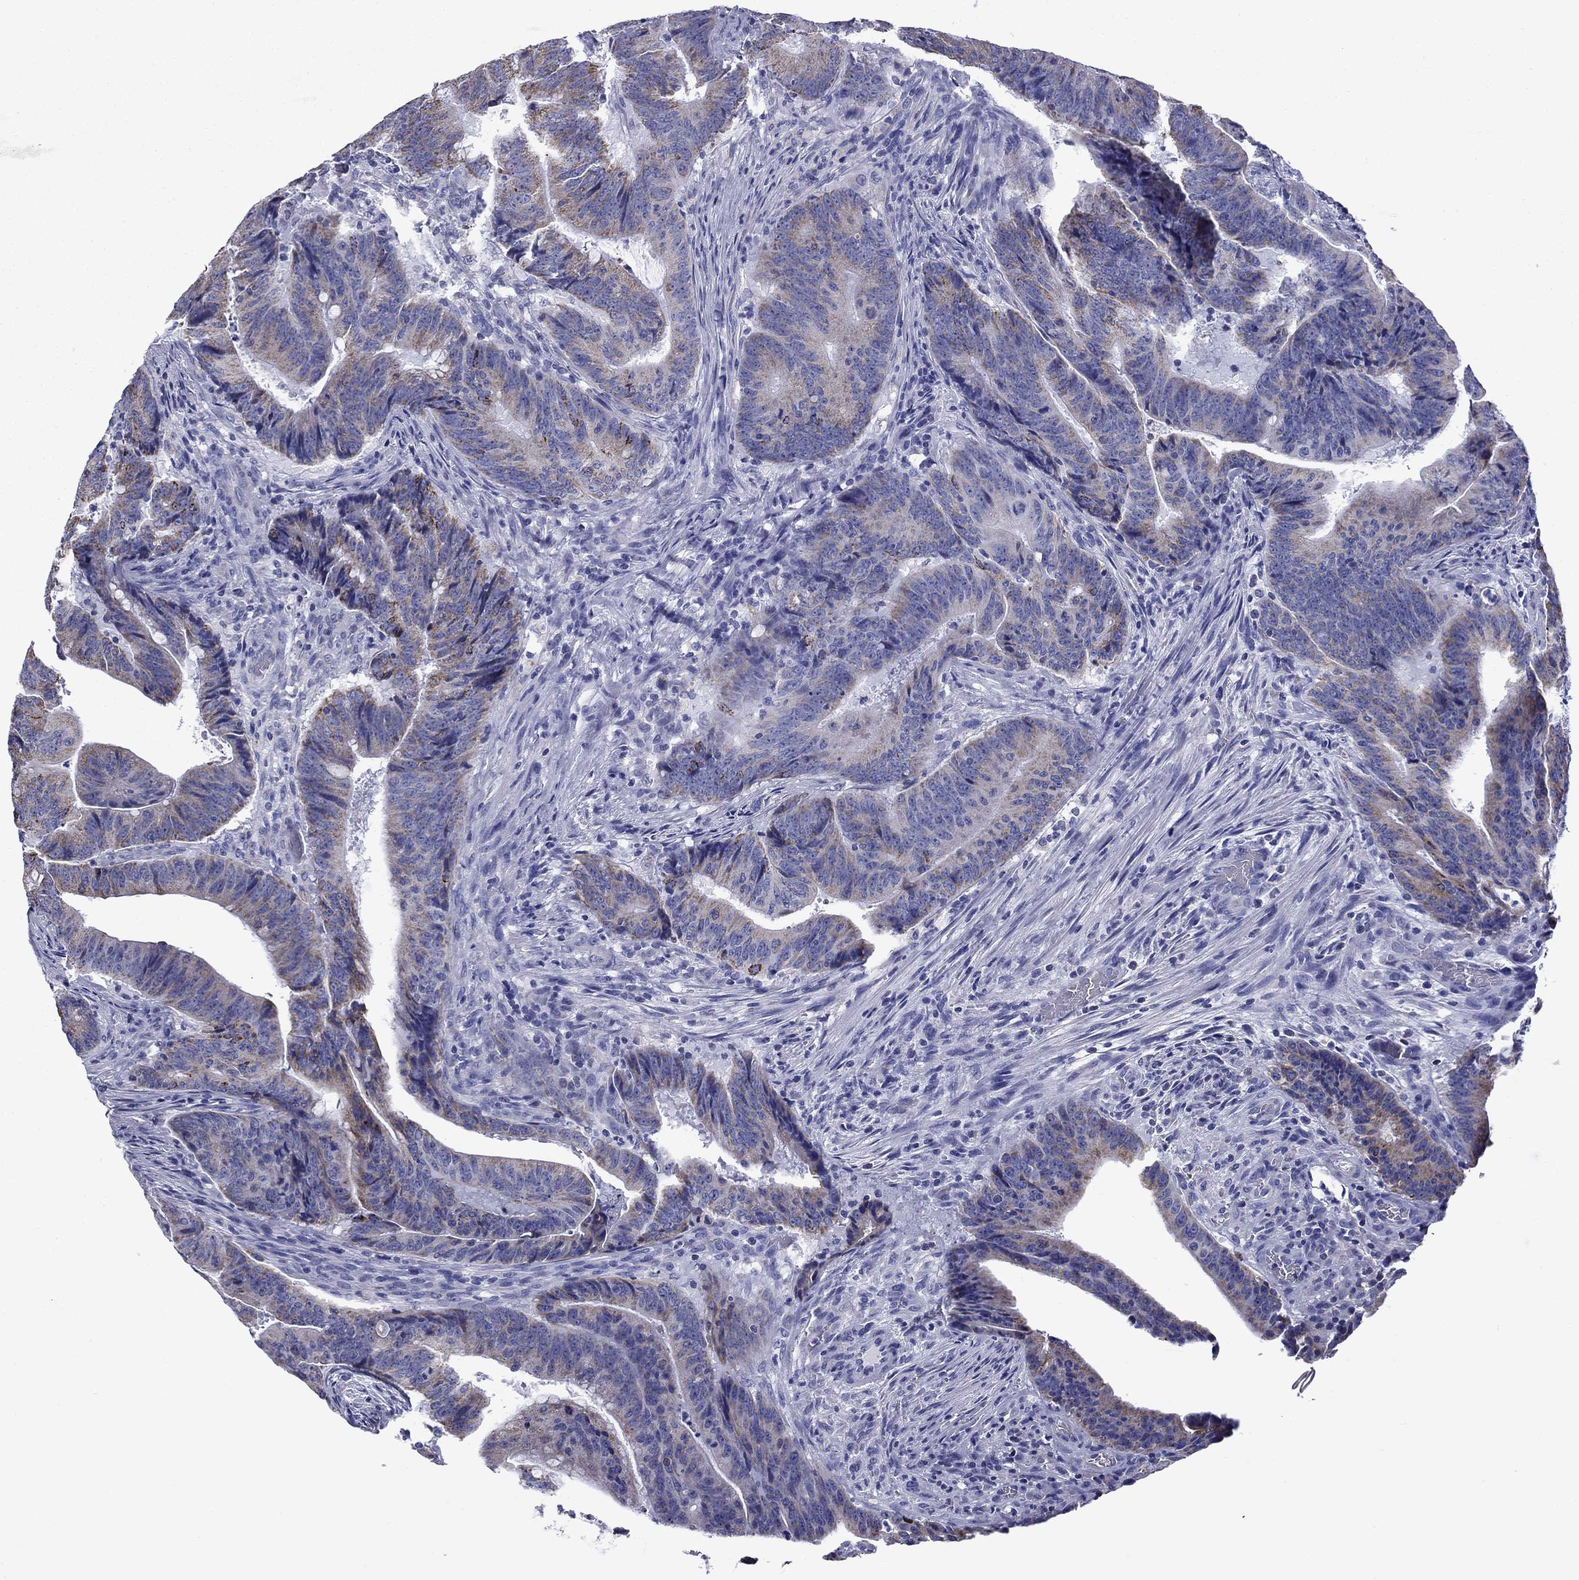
{"staining": {"intensity": "moderate", "quantity": "<25%", "location": "cytoplasmic/membranous"}, "tissue": "colorectal cancer", "cell_type": "Tumor cells", "image_type": "cancer", "snomed": [{"axis": "morphology", "description": "Adenocarcinoma, NOS"}, {"axis": "topography", "description": "Colon"}], "caption": "Approximately <25% of tumor cells in colorectal cancer (adenocarcinoma) exhibit moderate cytoplasmic/membranous protein positivity as visualized by brown immunohistochemical staining.", "gene": "ACADSB", "patient": {"sex": "female", "age": 87}}